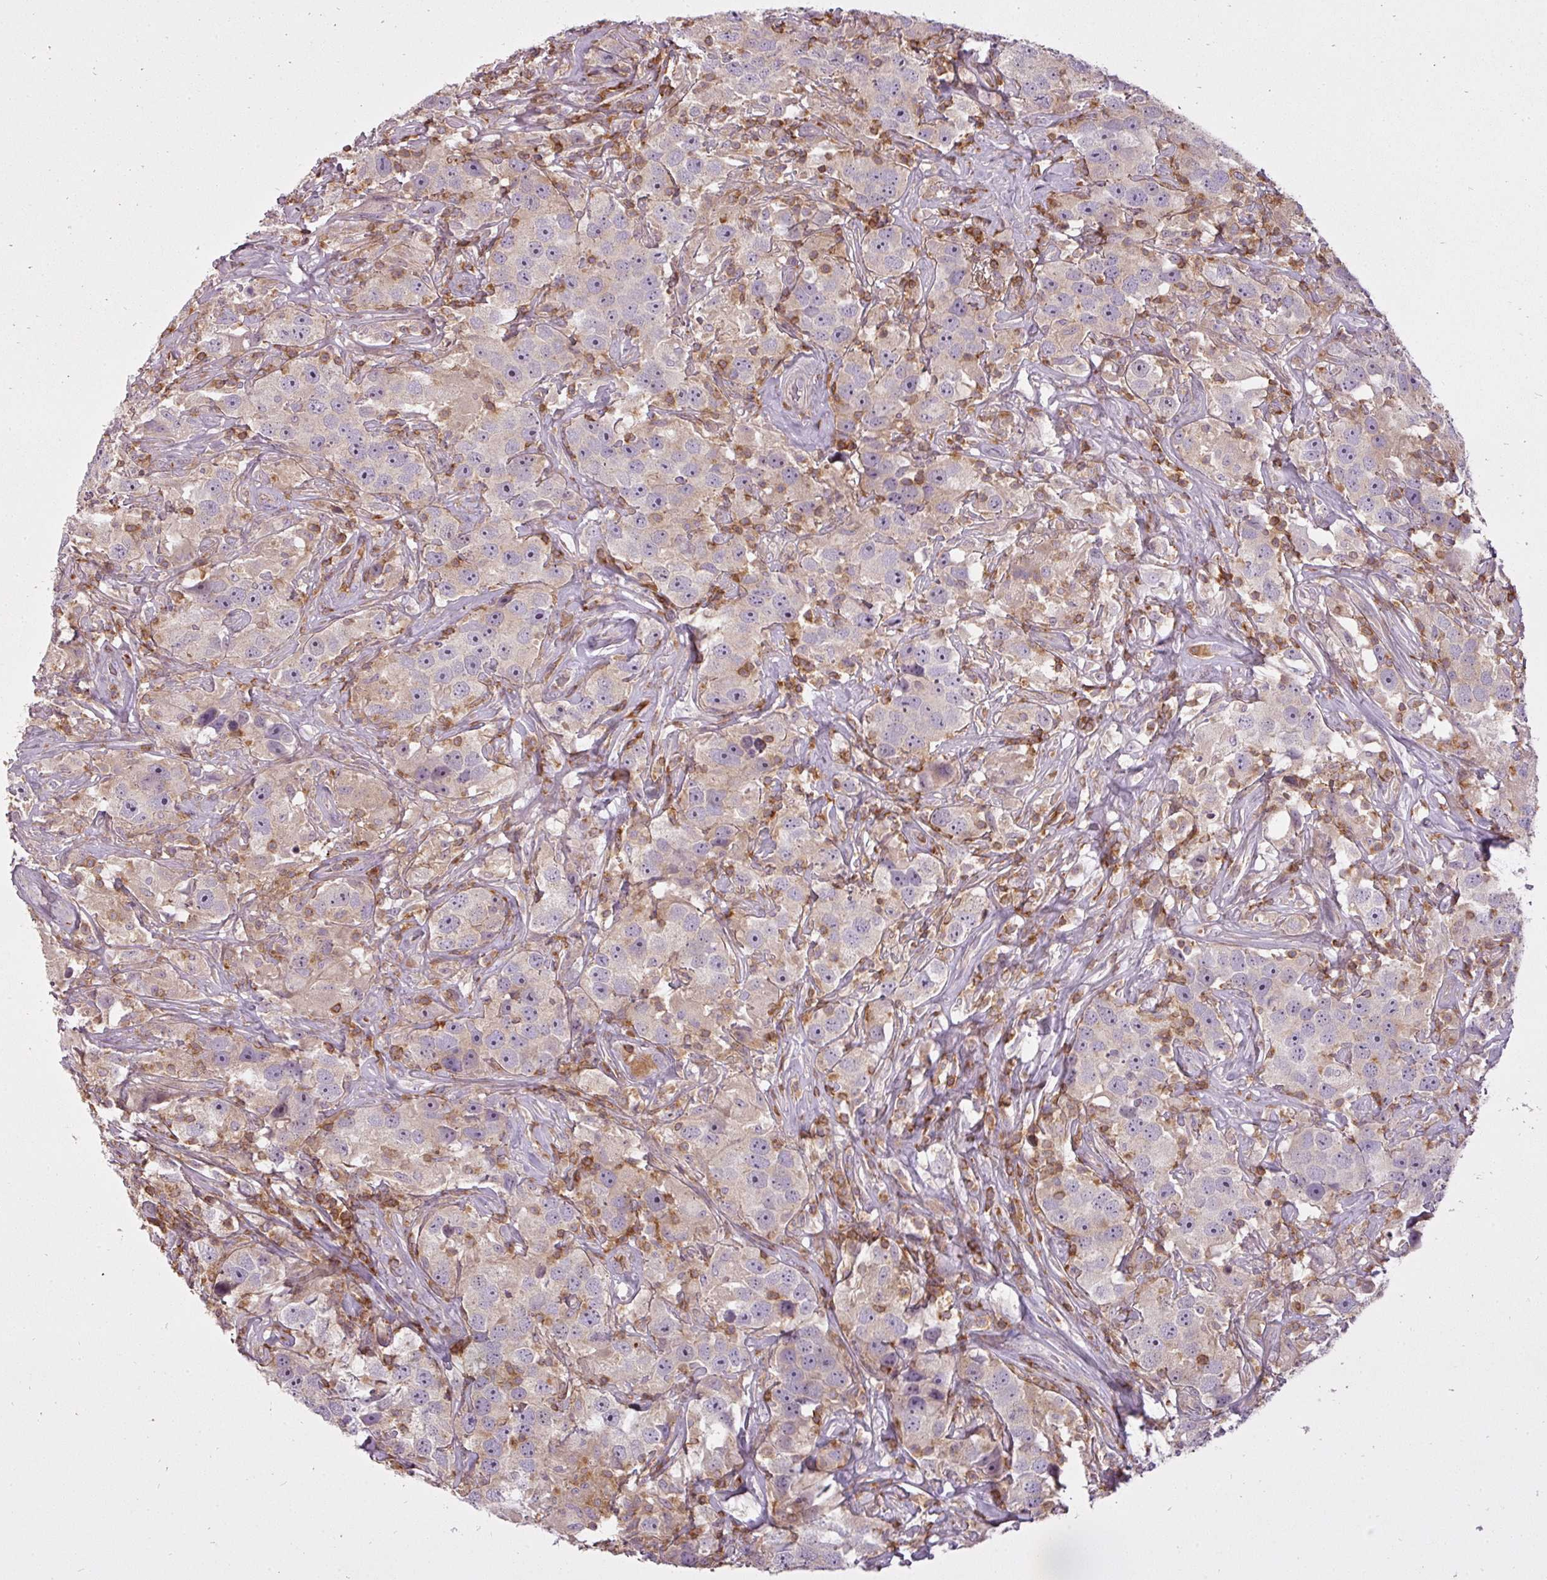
{"staining": {"intensity": "weak", "quantity": "<25%", "location": "cytoplasmic/membranous"}, "tissue": "testis cancer", "cell_type": "Tumor cells", "image_type": "cancer", "snomed": [{"axis": "morphology", "description": "Seminoma, NOS"}, {"axis": "topography", "description": "Testis"}], "caption": "Human testis cancer stained for a protein using immunohistochemistry (IHC) shows no staining in tumor cells.", "gene": "STK4", "patient": {"sex": "male", "age": 49}}